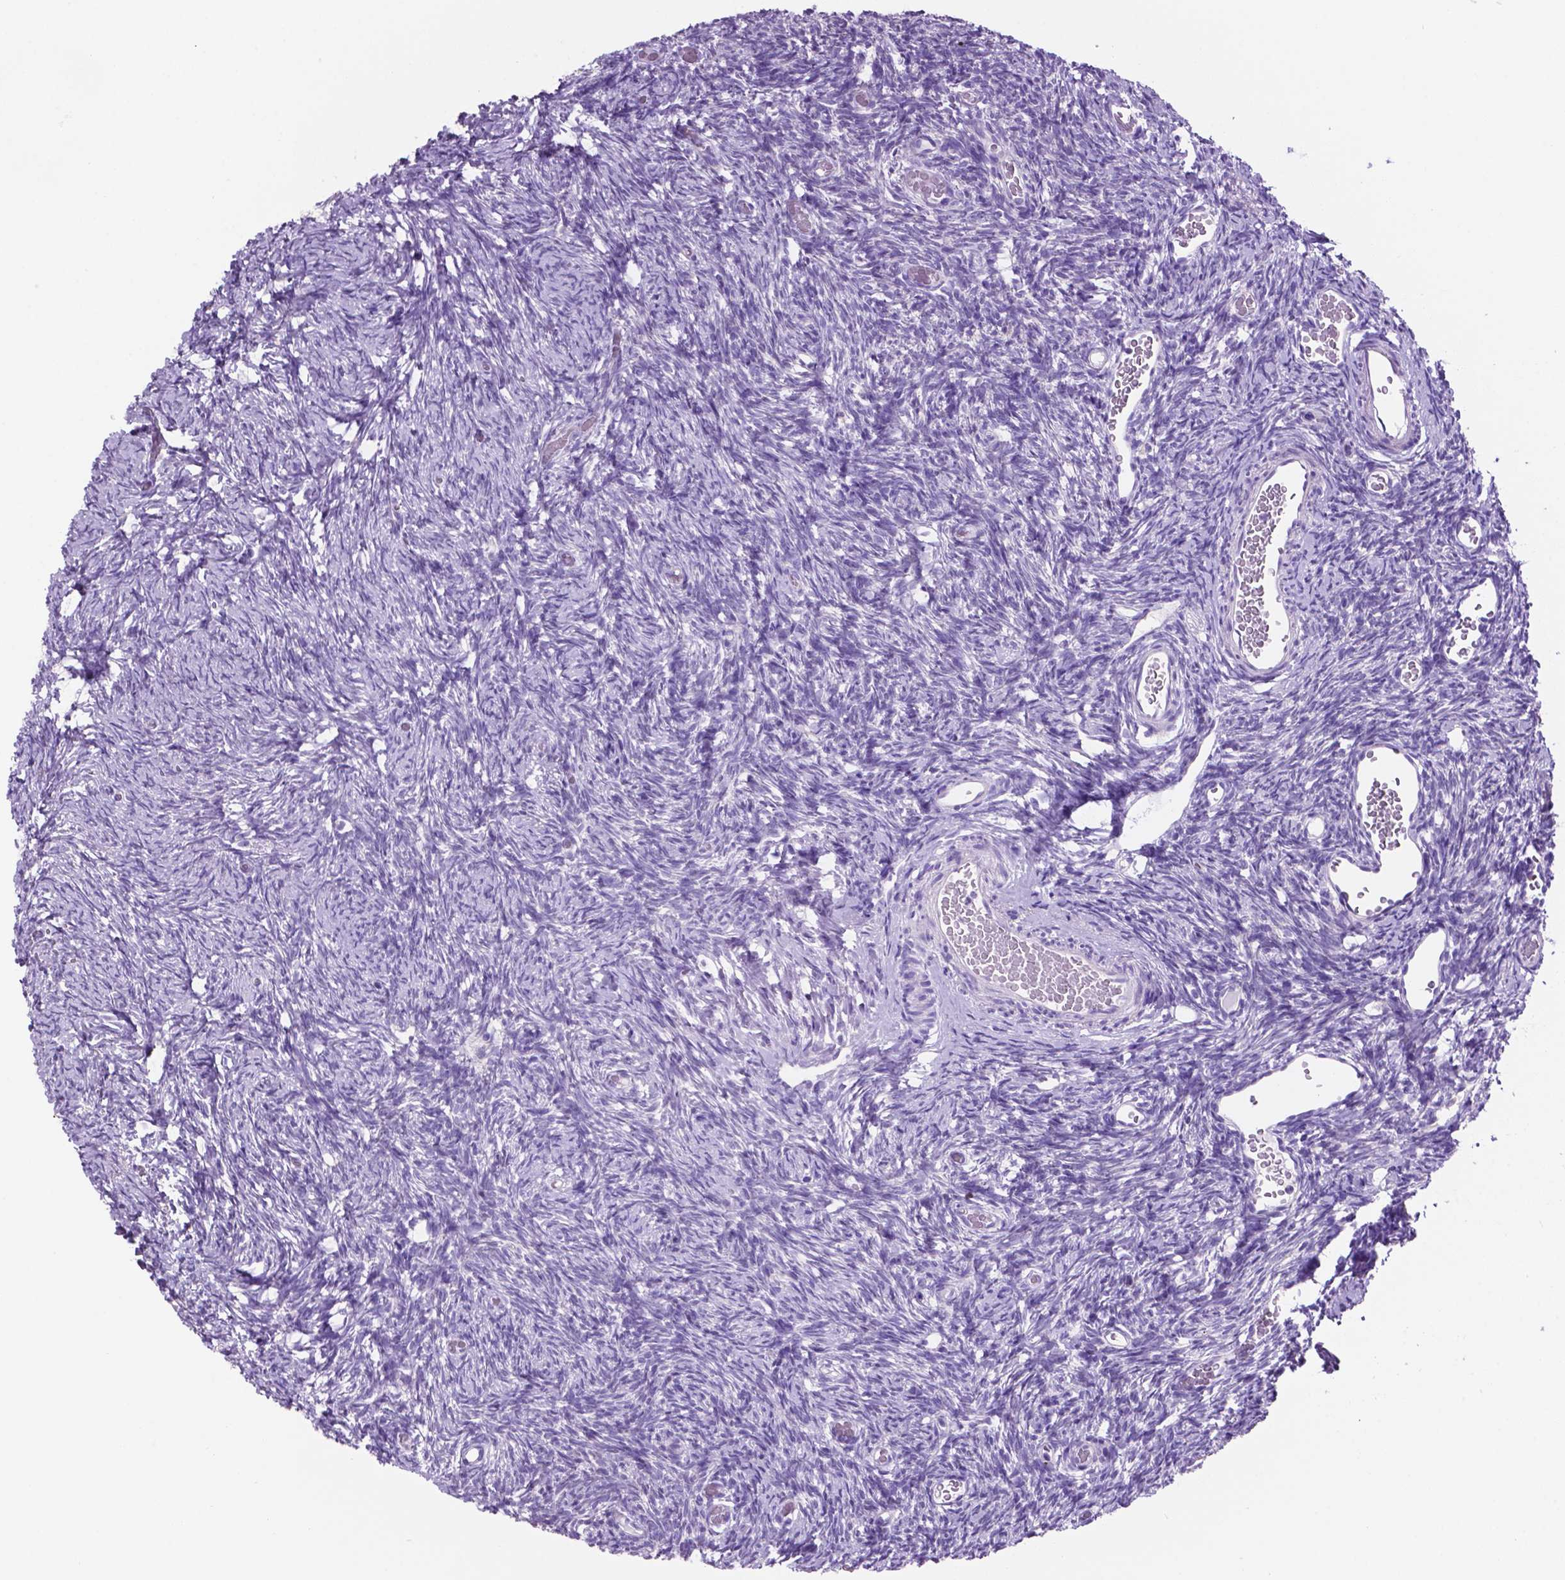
{"staining": {"intensity": "moderate", "quantity": "<25%", "location": "nuclear"}, "tissue": "ovary", "cell_type": "Follicle cells", "image_type": "normal", "snomed": [{"axis": "morphology", "description": "Normal tissue, NOS"}, {"axis": "topography", "description": "Ovary"}], "caption": "A micrograph of ovary stained for a protein exhibits moderate nuclear brown staining in follicle cells.", "gene": "SPDYA", "patient": {"sex": "female", "age": 39}}